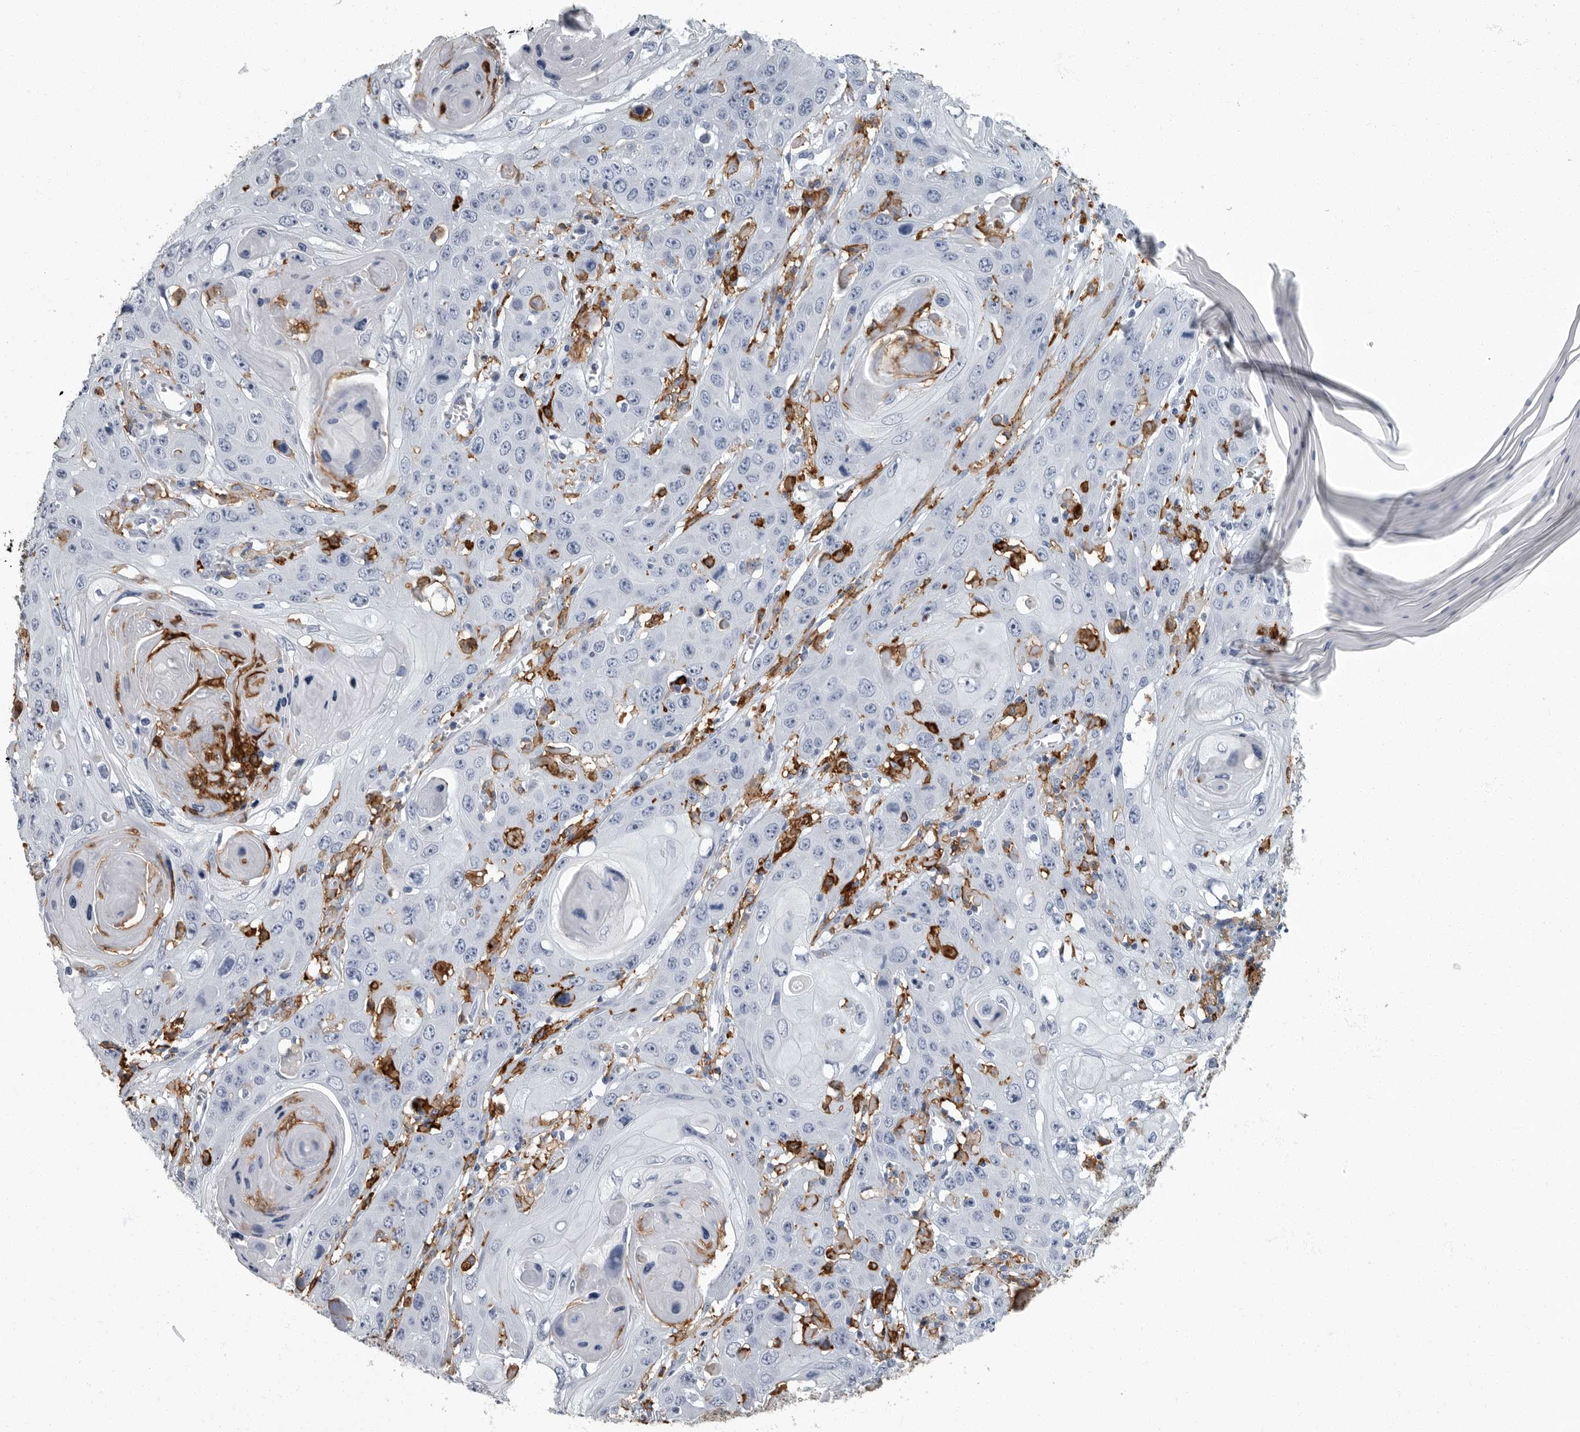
{"staining": {"intensity": "negative", "quantity": "none", "location": "none"}, "tissue": "skin cancer", "cell_type": "Tumor cells", "image_type": "cancer", "snomed": [{"axis": "morphology", "description": "Squamous cell carcinoma, NOS"}, {"axis": "topography", "description": "Skin"}], "caption": "An IHC photomicrograph of skin cancer is shown. There is no staining in tumor cells of skin cancer.", "gene": "FCER1G", "patient": {"sex": "male", "age": 55}}